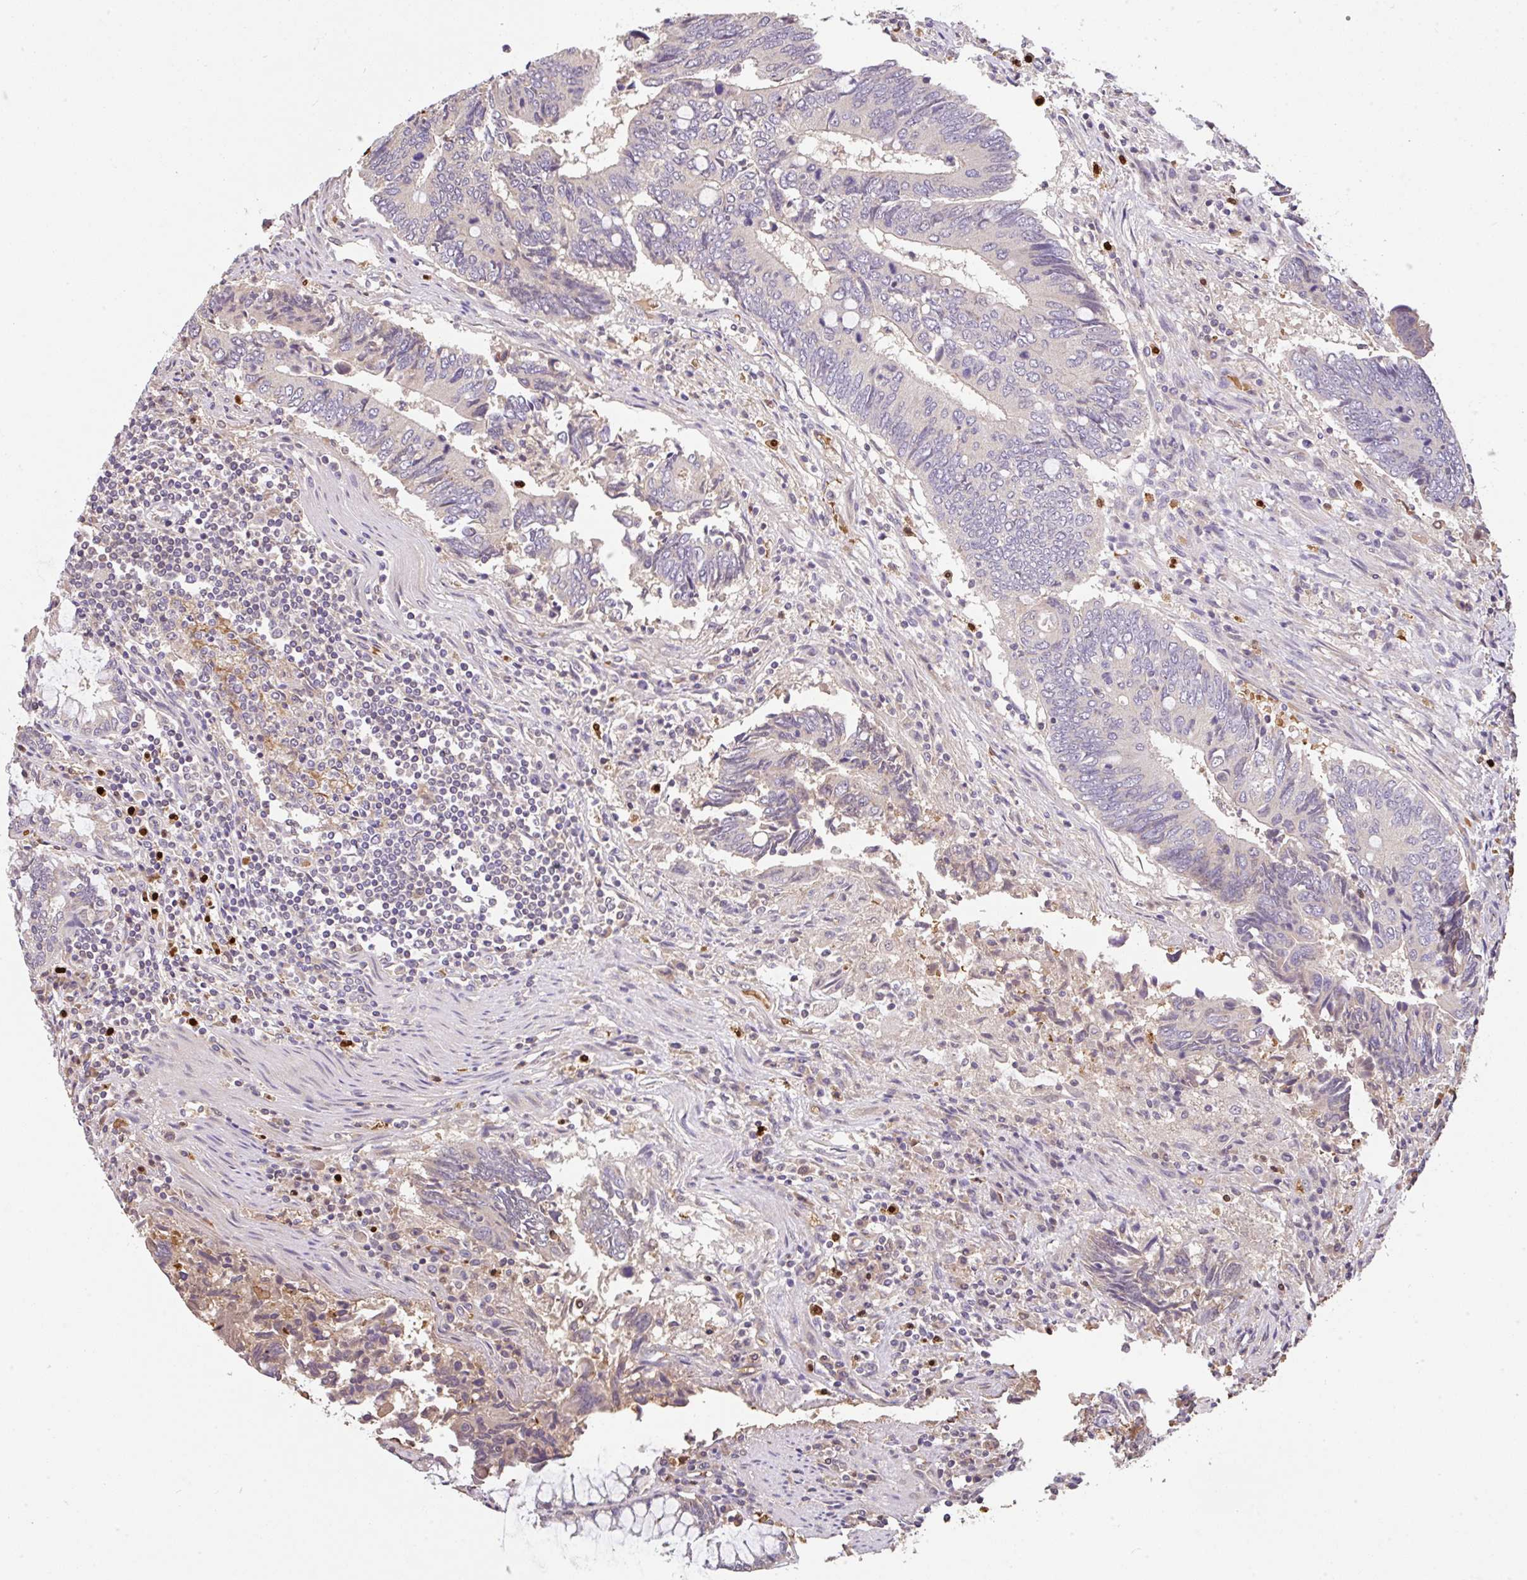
{"staining": {"intensity": "negative", "quantity": "none", "location": "none"}, "tissue": "colorectal cancer", "cell_type": "Tumor cells", "image_type": "cancer", "snomed": [{"axis": "morphology", "description": "Adenocarcinoma, NOS"}, {"axis": "topography", "description": "Colon"}], "caption": "Photomicrograph shows no significant protein expression in tumor cells of colorectal adenocarcinoma.", "gene": "C1QTNF9B", "patient": {"sex": "male", "age": 87}}